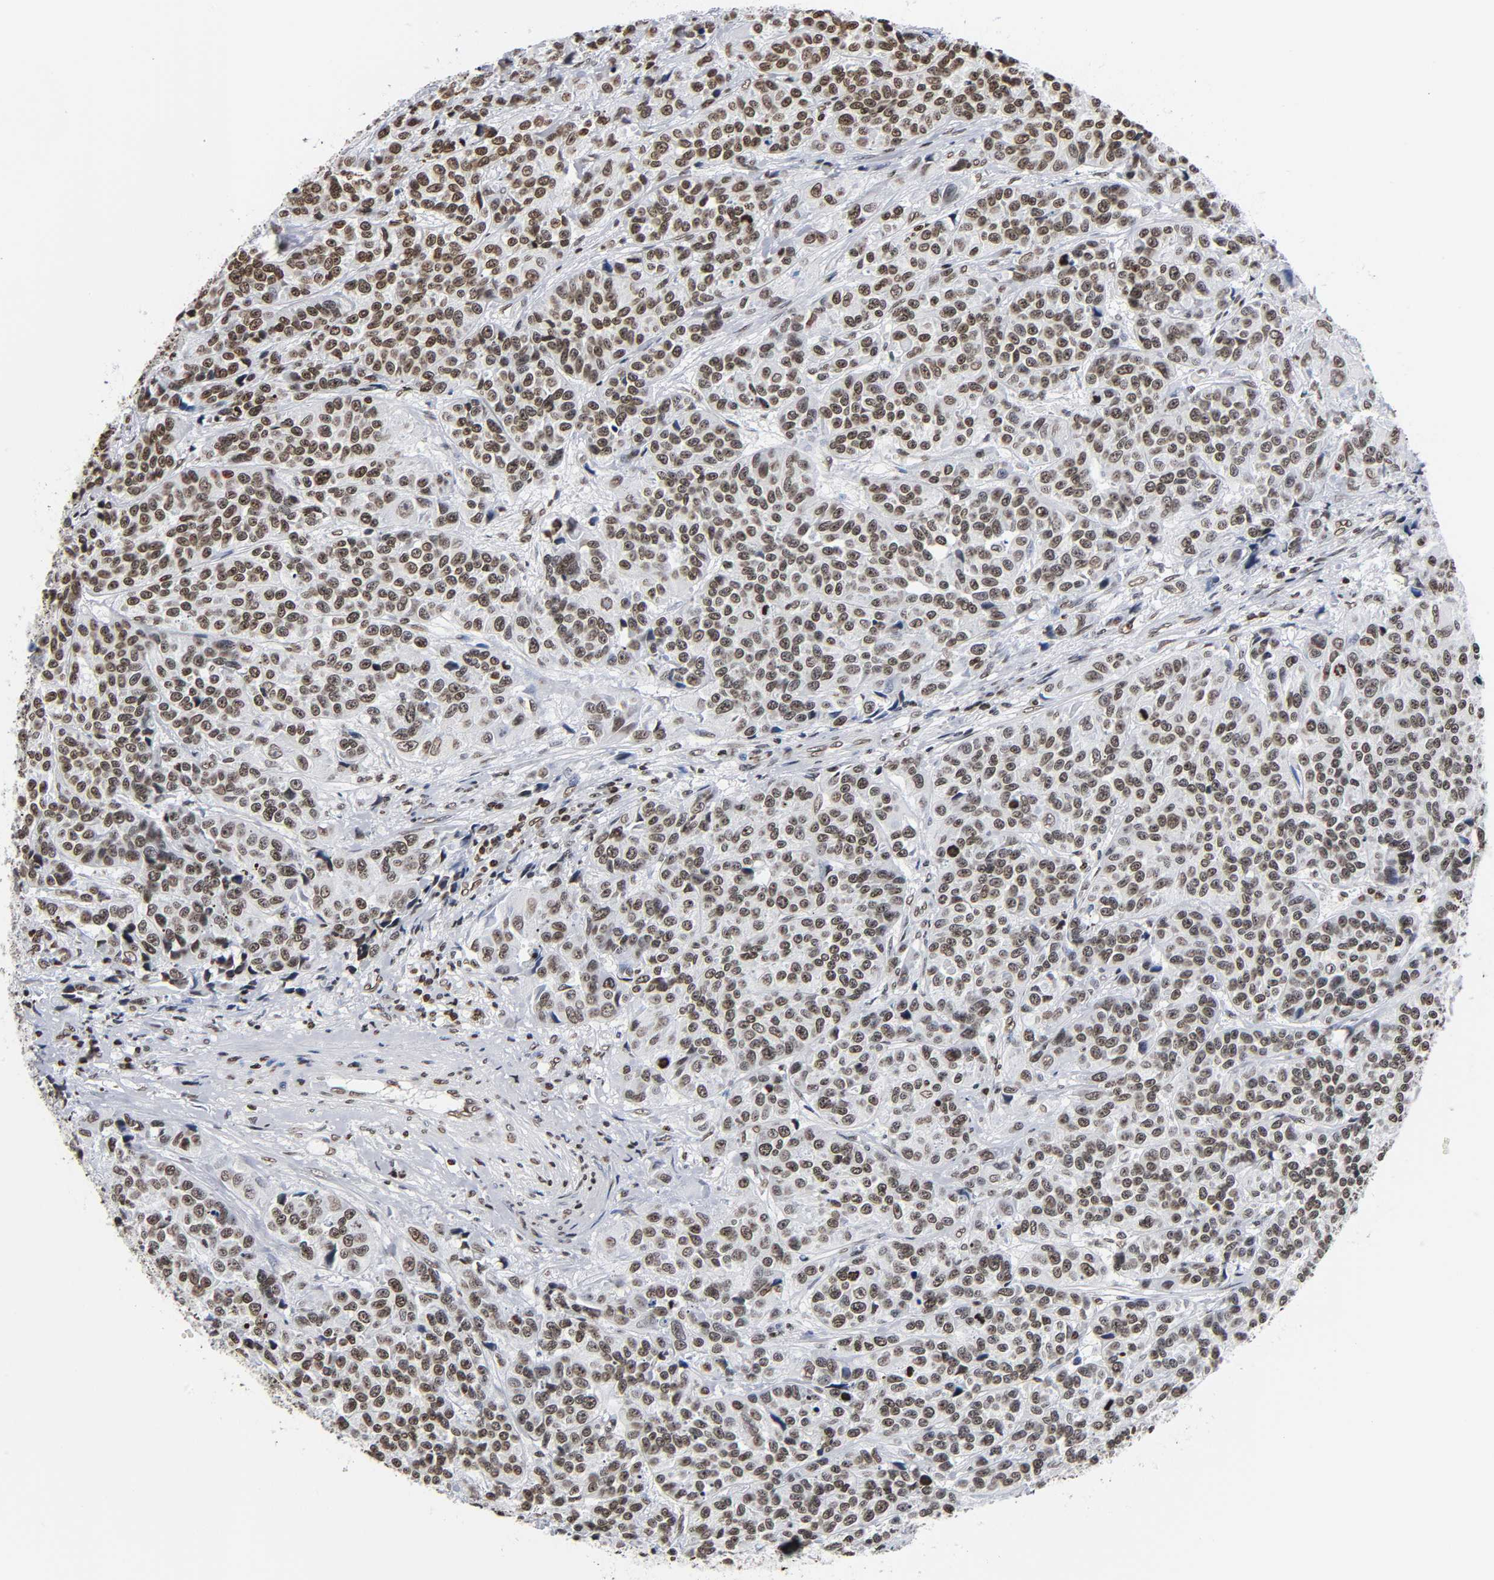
{"staining": {"intensity": "moderate", "quantity": ">75%", "location": "nuclear"}, "tissue": "urothelial cancer", "cell_type": "Tumor cells", "image_type": "cancer", "snomed": [{"axis": "morphology", "description": "Urothelial carcinoma, High grade"}, {"axis": "topography", "description": "Urinary bladder"}], "caption": "About >75% of tumor cells in urothelial cancer display moderate nuclear protein positivity as visualized by brown immunohistochemical staining.", "gene": "HOXA6", "patient": {"sex": "female", "age": 81}}